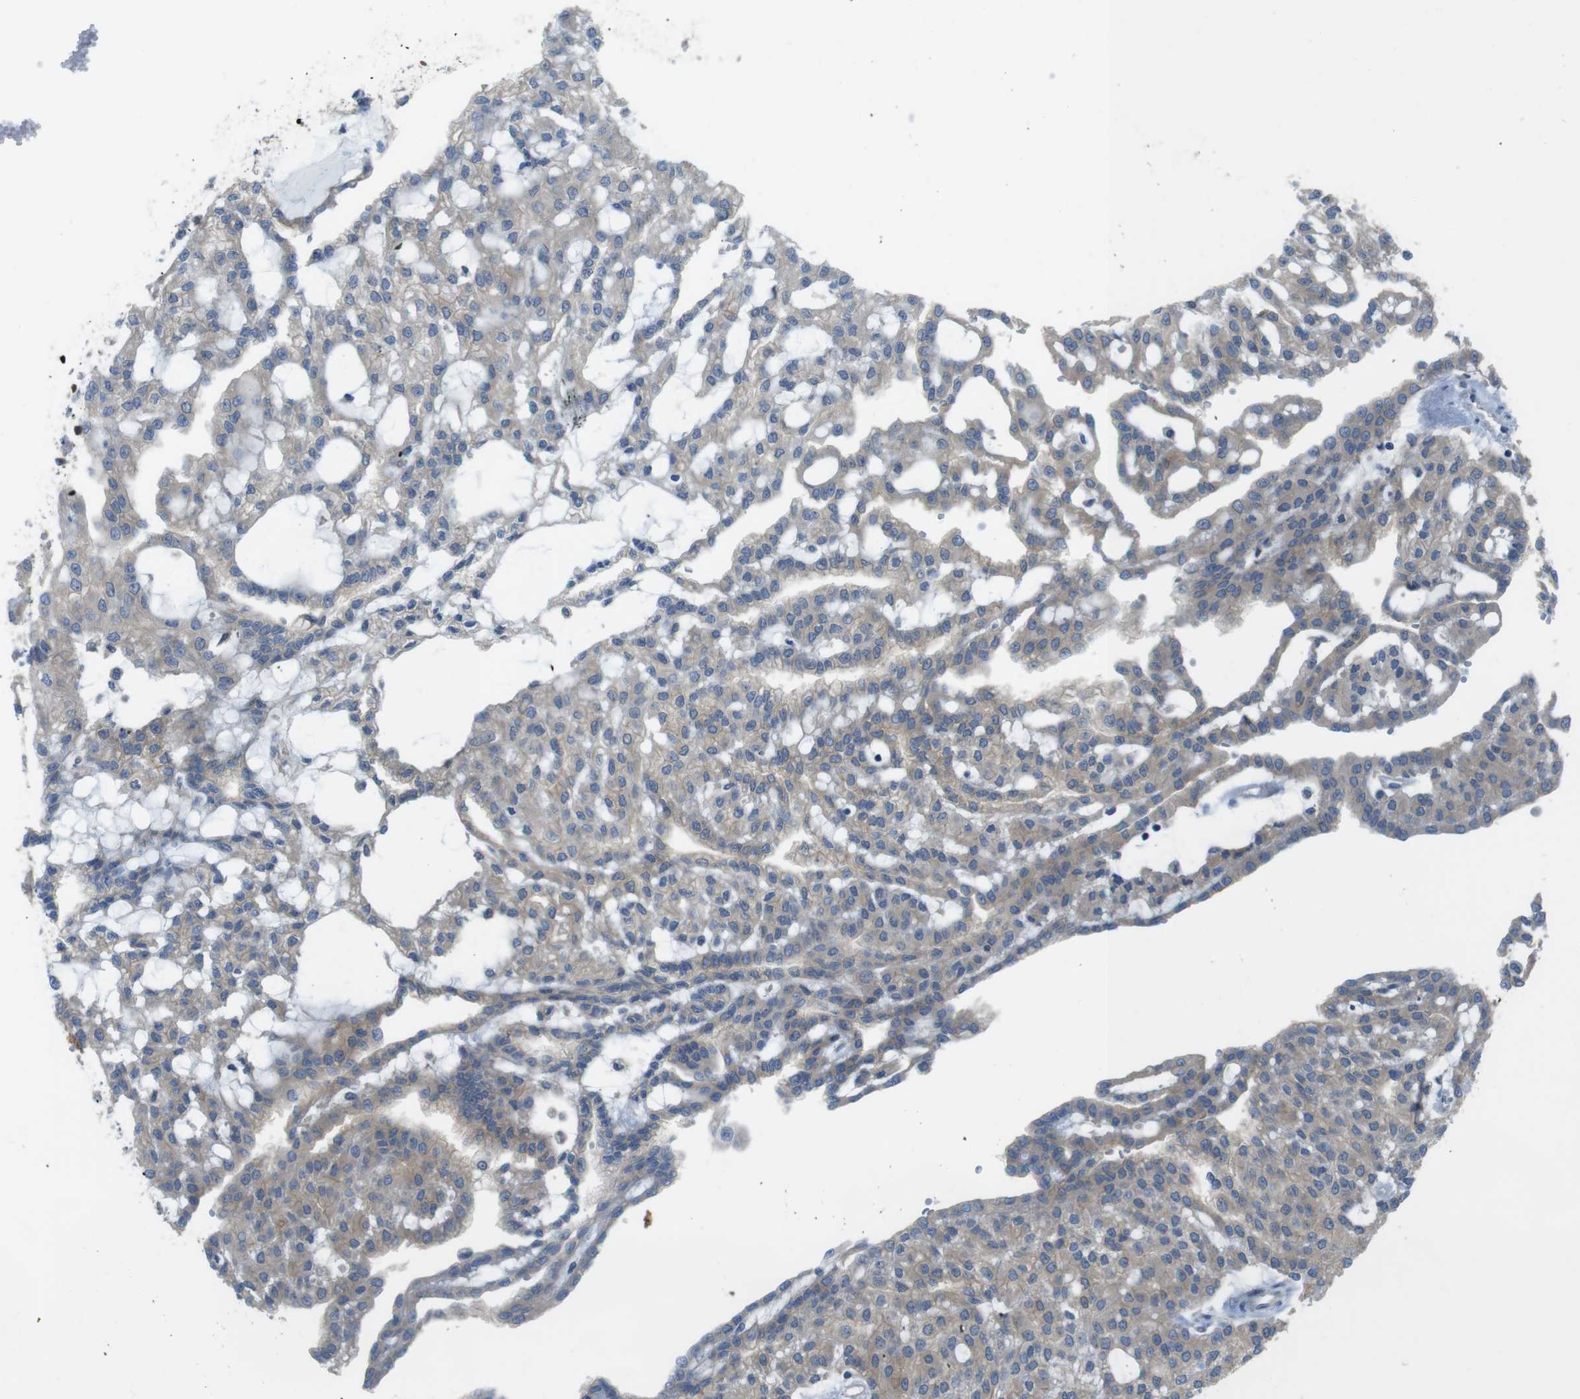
{"staining": {"intensity": "weak", "quantity": ">75%", "location": "cytoplasmic/membranous"}, "tissue": "renal cancer", "cell_type": "Tumor cells", "image_type": "cancer", "snomed": [{"axis": "morphology", "description": "Adenocarcinoma, NOS"}, {"axis": "topography", "description": "Kidney"}], "caption": "Renal cancer (adenocarcinoma) stained with DAB (3,3'-diaminobenzidine) IHC reveals low levels of weak cytoplasmic/membranous expression in about >75% of tumor cells. The staining was performed using DAB, with brown indicating positive protein expression. Nuclei are stained blue with hematoxylin.", "gene": "MTHFD1", "patient": {"sex": "male", "age": 63}}